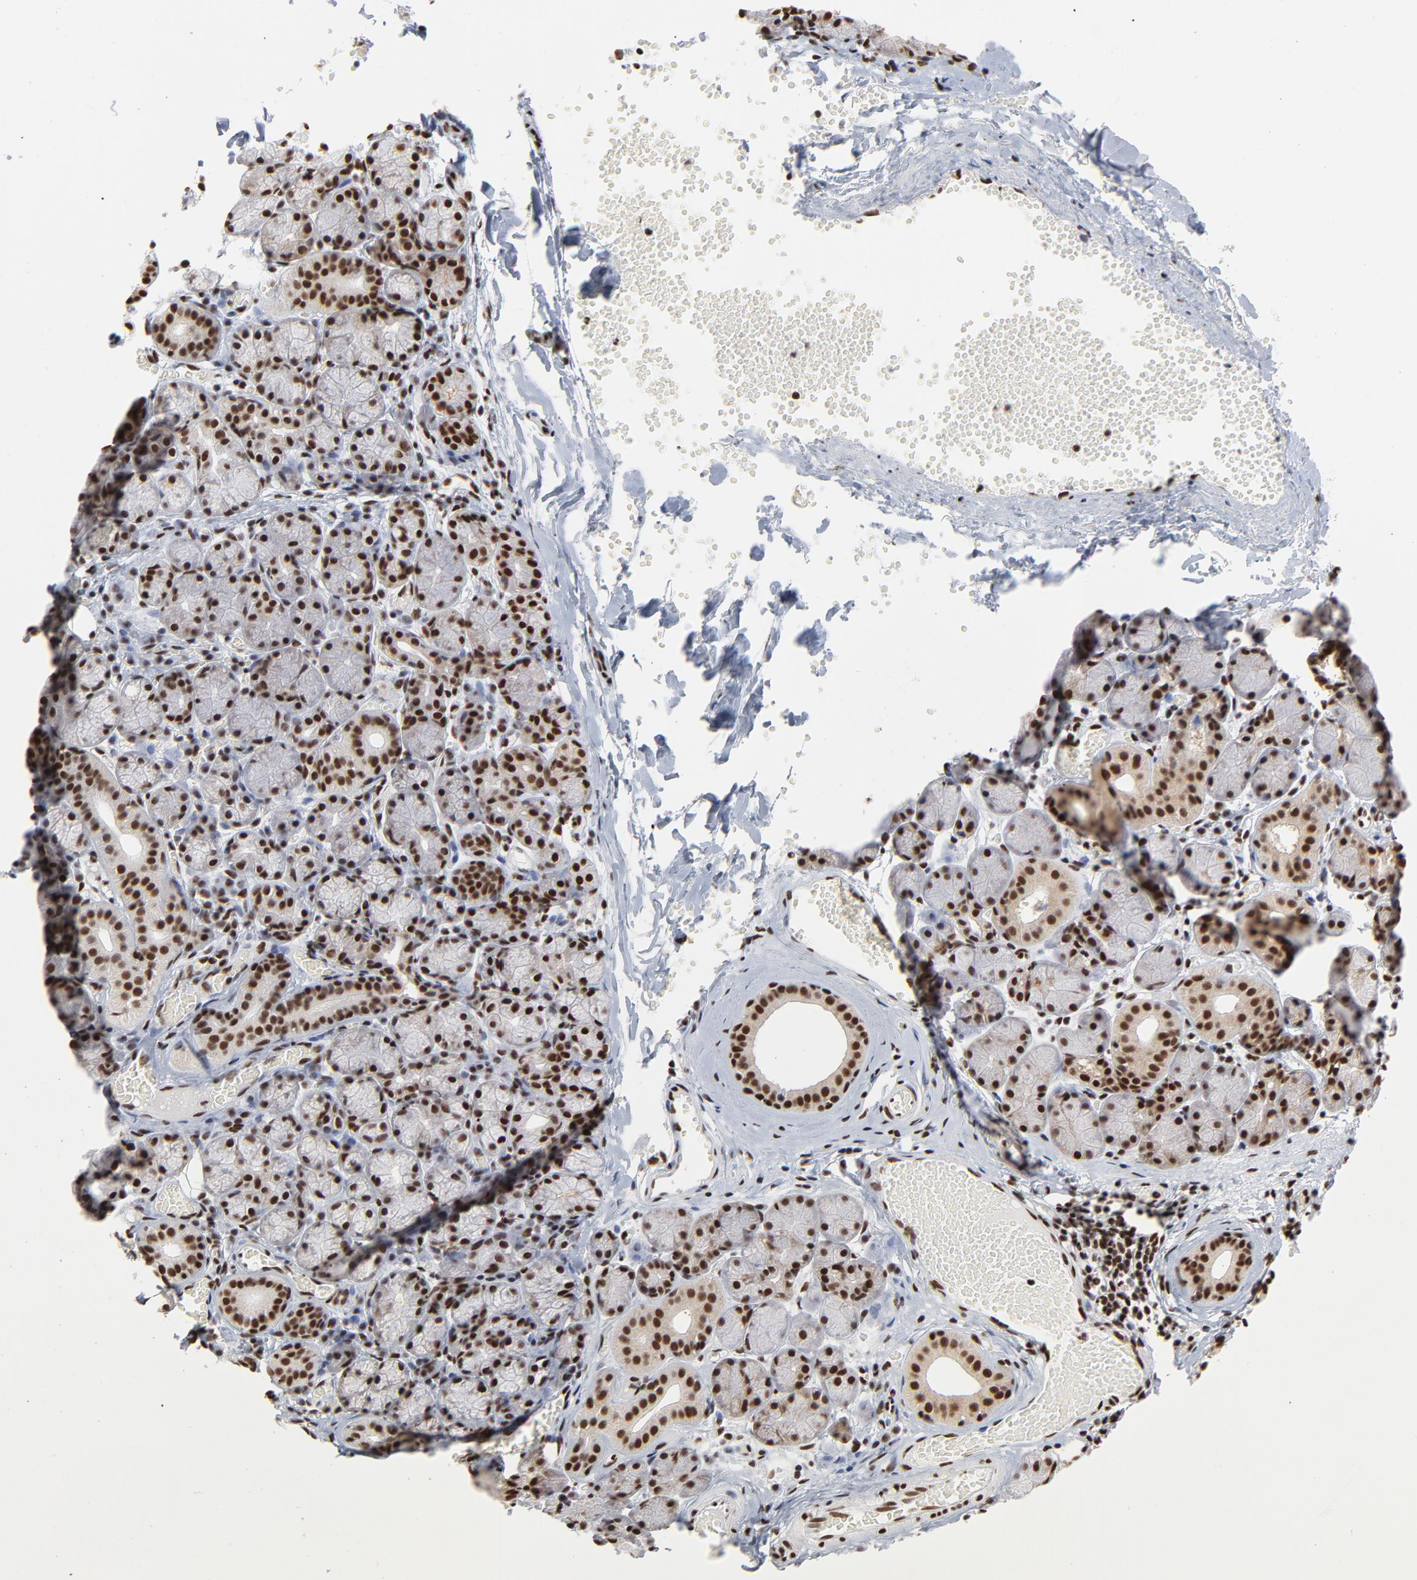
{"staining": {"intensity": "strong", "quantity": ">75%", "location": "nuclear"}, "tissue": "salivary gland", "cell_type": "Glandular cells", "image_type": "normal", "snomed": [{"axis": "morphology", "description": "Normal tissue, NOS"}, {"axis": "topography", "description": "Salivary gland"}], "caption": "Immunohistochemical staining of unremarkable human salivary gland reveals >75% levels of strong nuclear protein expression in approximately >75% of glandular cells.", "gene": "CREB1", "patient": {"sex": "female", "age": 24}}